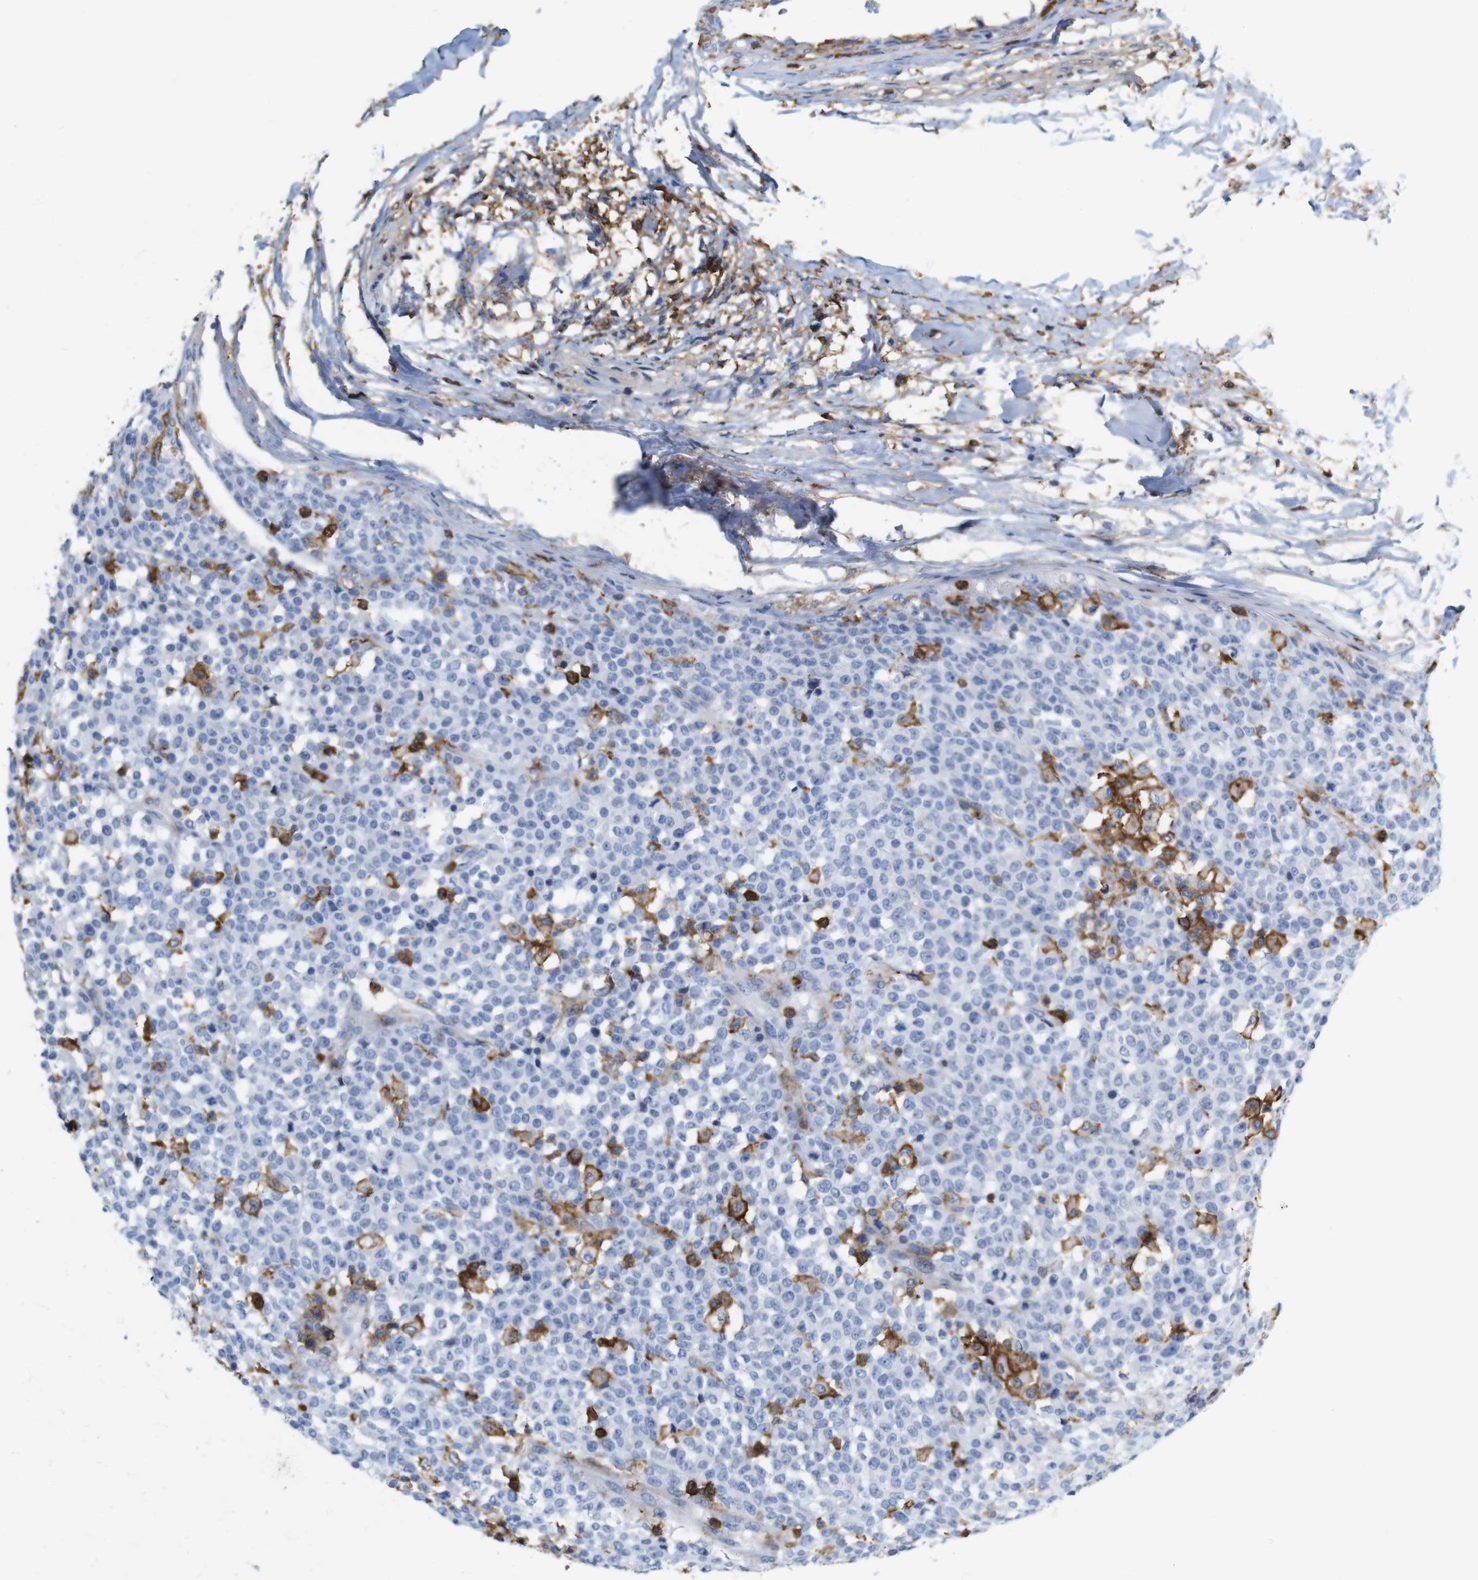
{"staining": {"intensity": "negative", "quantity": "none", "location": "none"}, "tissue": "testis cancer", "cell_type": "Tumor cells", "image_type": "cancer", "snomed": [{"axis": "morphology", "description": "Seminoma, NOS"}, {"axis": "topography", "description": "Testis"}], "caption": "Seminoma (testis) was stained to show a protein in brown. There is no significant expression in tumor cells. (Stains: DAB immunohistochemistry with hematoxylin counter stain, Microscopy: brightfield microscopy at high magnification).", "gene": "ANXA1", "patient": {"sex": "male", "age": 59}}